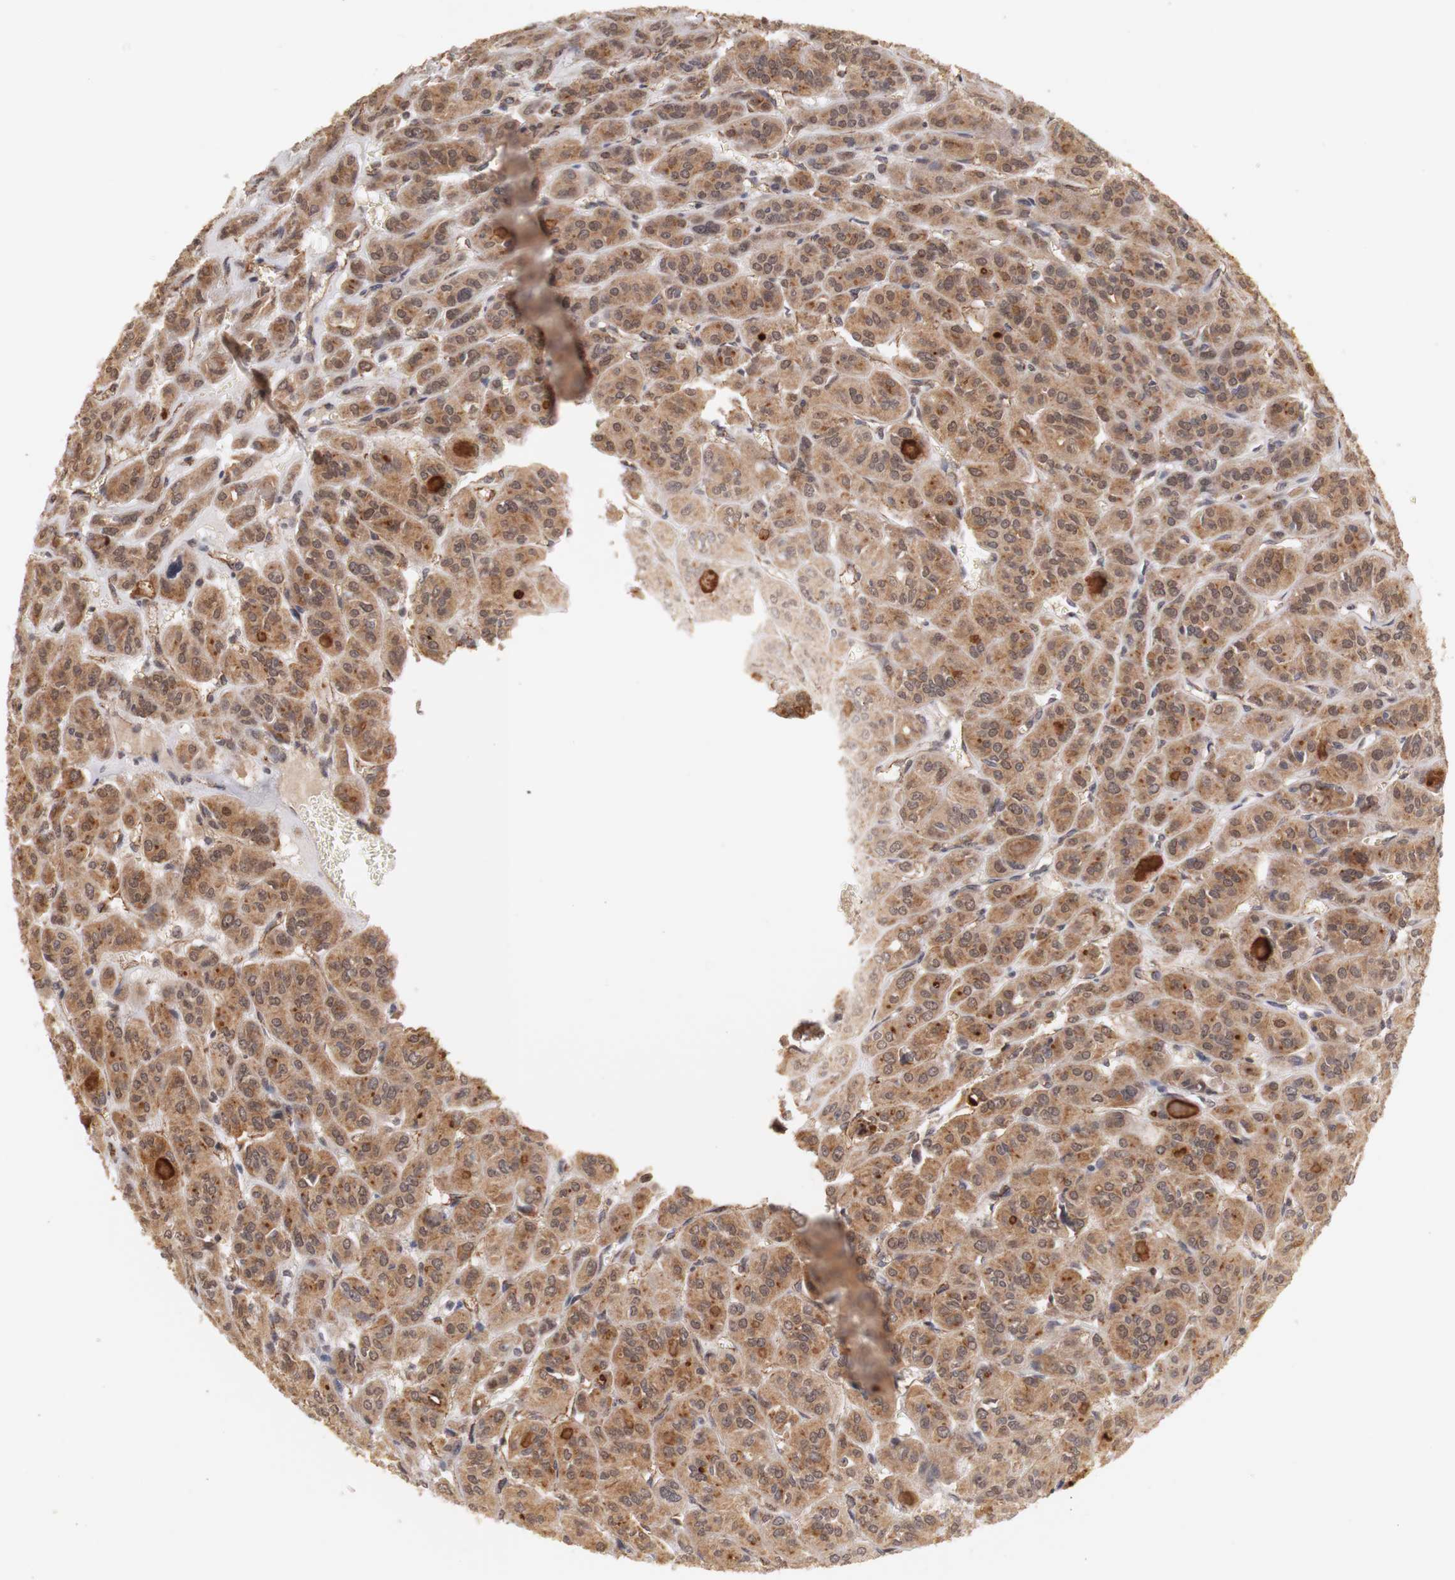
{"staining": {"intensity": "moderate", "quantity": ">75%", "location": "cytoplasmic/membranous,nuclear"}, "tissue": "thyroid cancer", "cell_type": "Tumor cells", "image_type": "cancer", "snomed": [{"axis": "morphology", "description": "Follicular adenoma carcinoma, NOS"}, {"axis": "topography", "description": "Thyroid gland"}], "caption": "Immunohistochemistry image of neoplastic tissue: follicular adenoma carcinoma (thyroid) stained using immunohistochemistry (IHC) shows medium levels of moderate protein expression localized specifically in the cytoplasmic/membranous and nuclear of tumor cells, appearing as a cytoplasmic/membranous and nuclear brown color.", "gene": "PLEKHA1", "patient": {"sex": "female", "age": 71}}